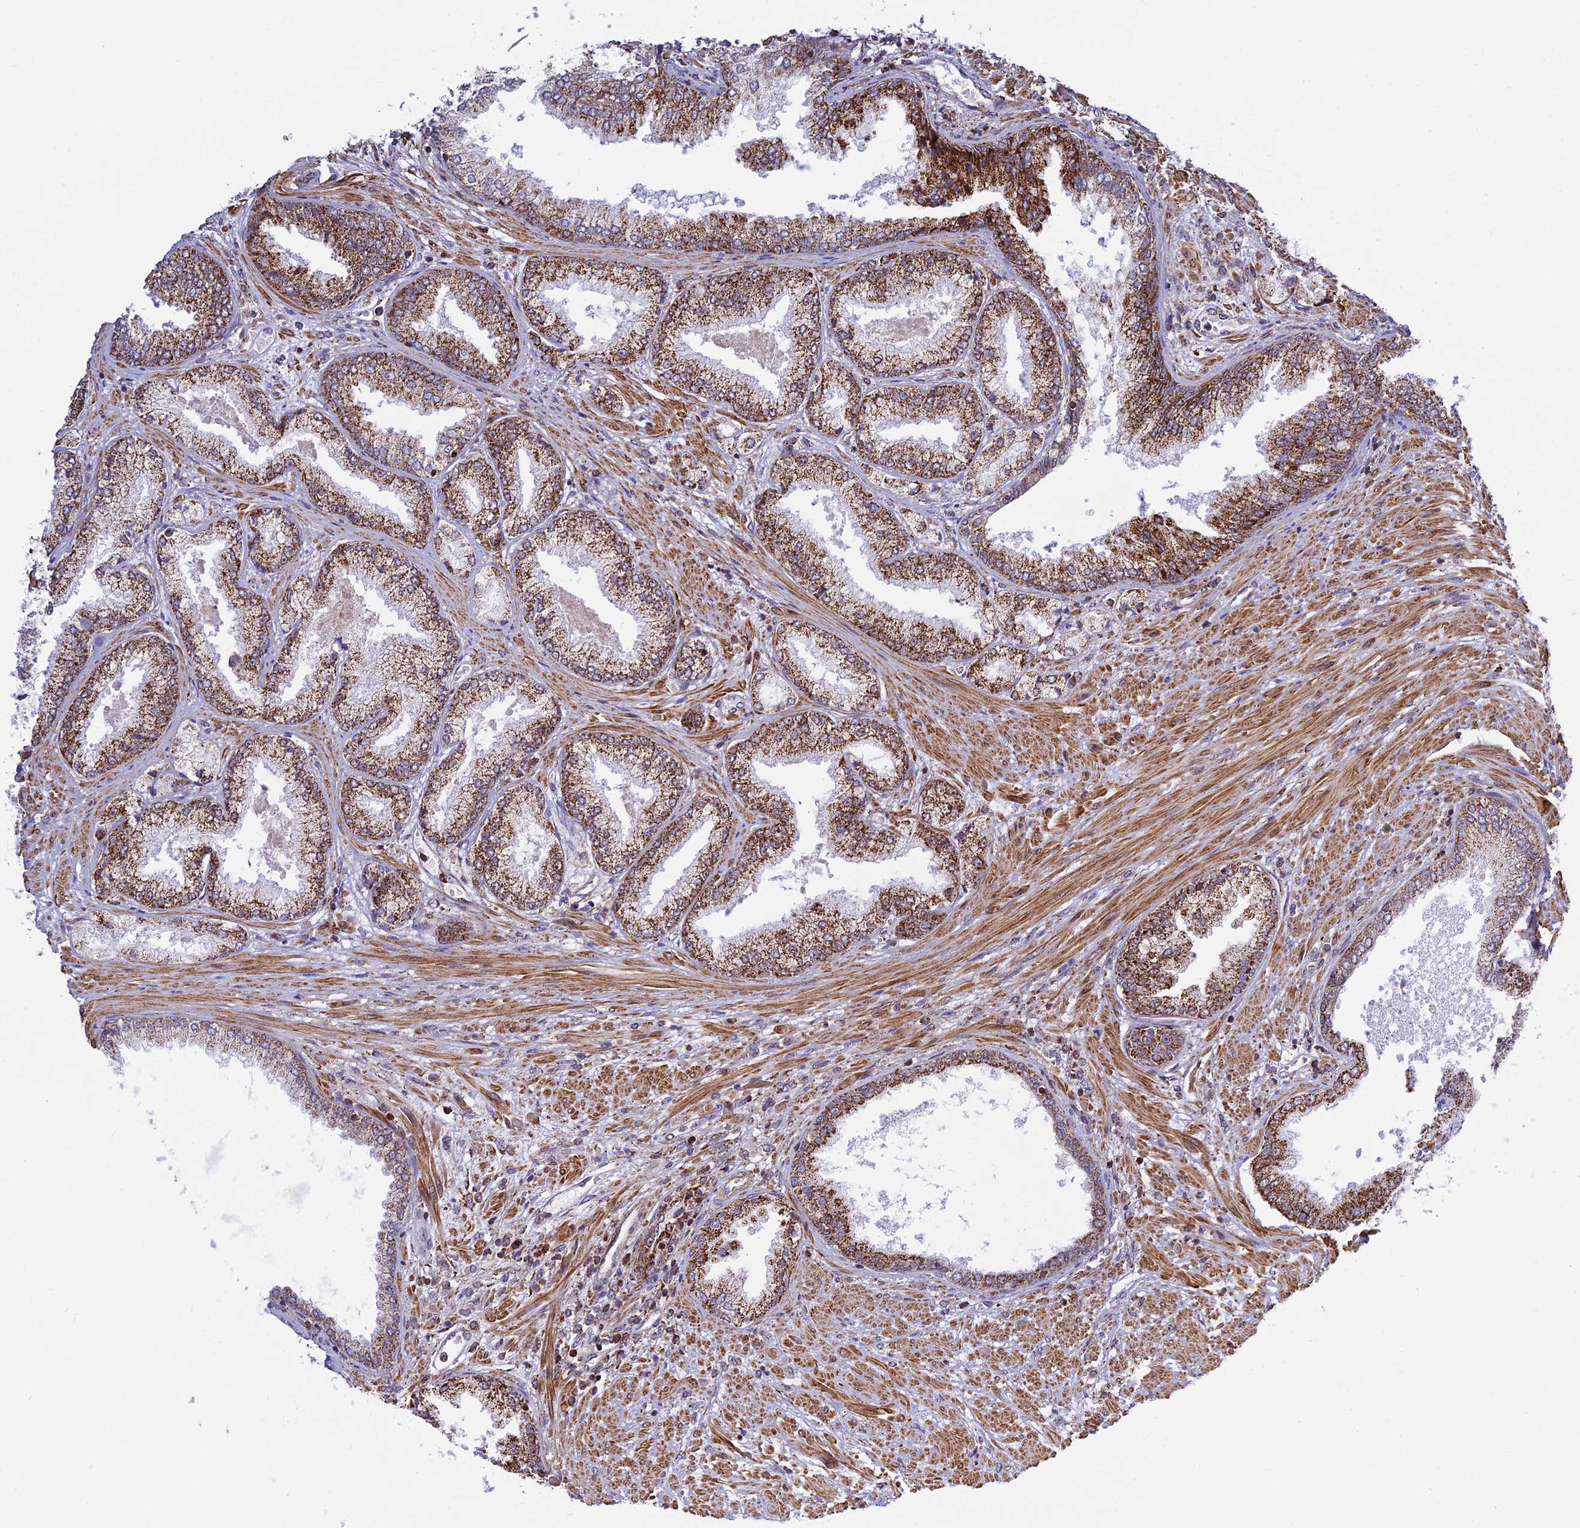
{"staining": {"intensity": "moderate", "quantity": ">75%", "location": "cytoplasmic/membranous"}, "tissue": "prostate cancer", "cell_type": "Tumor cells", "image_type": "cancer", "snomed": [{"axis": "morphology", "description": "Adenocarcinoma, High grade"}, {"axis": "topography", "description": "Prostate"}], "caption": "Protein expression analysis of human prostate cancer (adenocarcinoma (high-grade)) reveals moderate cytoplasmic/membranous expression in approximately >75% of tumor cells. (DAB IHC with brightfield microscopy, high magnification).", "gene": "POLR1G", "patient": {"sex": "male", "age": 71}}